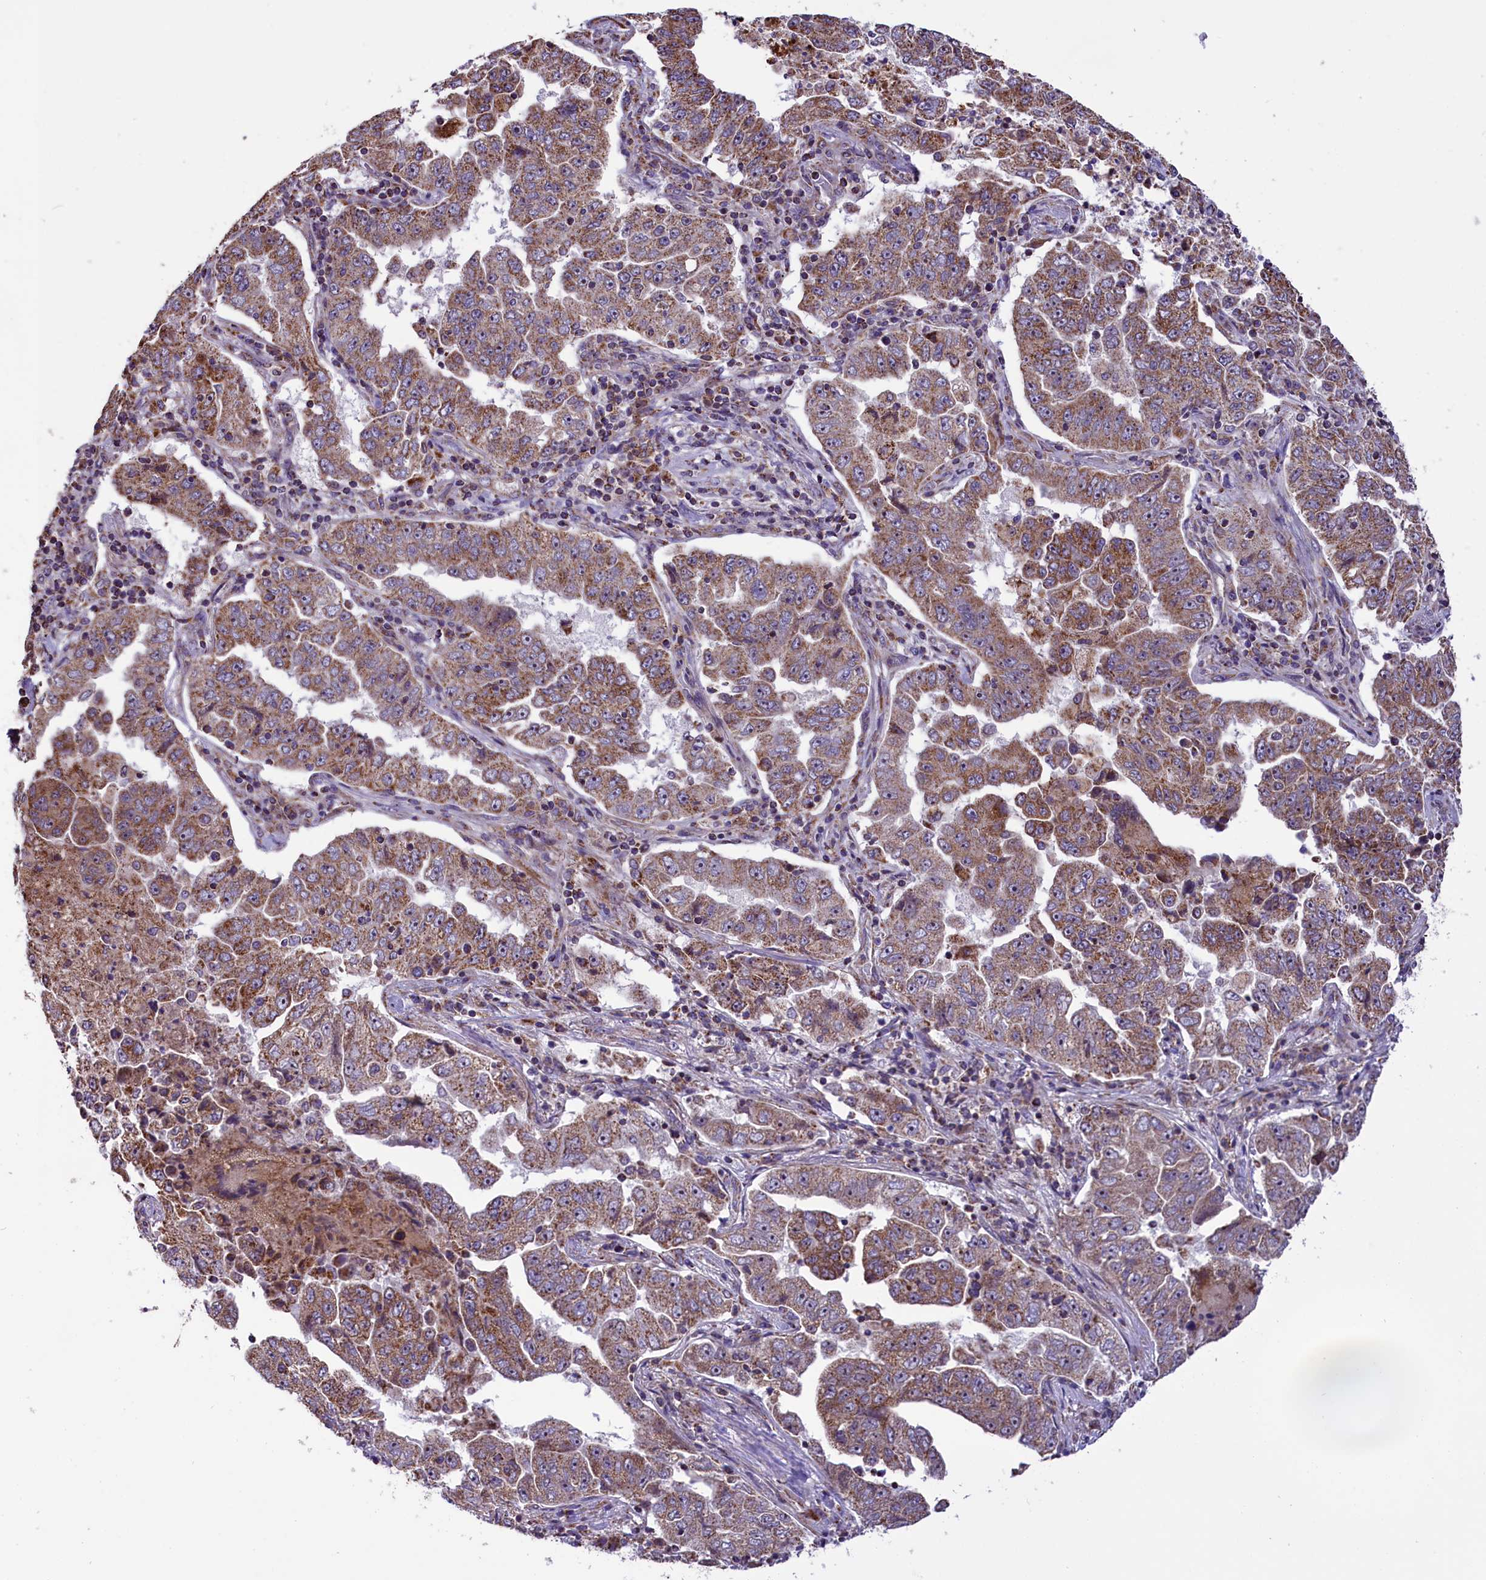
{"staining": {"intensity": "moderate", "quantity": ">75%", "location": "cytoplasmic/membranous"}, "tissue": "lung cancer", "cell_type": "Tumor cells", "image_type": "cancer", "snomed": [{"axis": "morphology", "description": "Adenocarcinoma, NOS"}, {"axis": "topography", "description": "Lung"}], "caption": "Moderate cytoplasmic/membranous protein expression is present in approximately >75% of tumor cells in lung cancer (adenocarcinoma).", "gene": "GLRX5", "patient": {"sex": "female", "age": 51}}